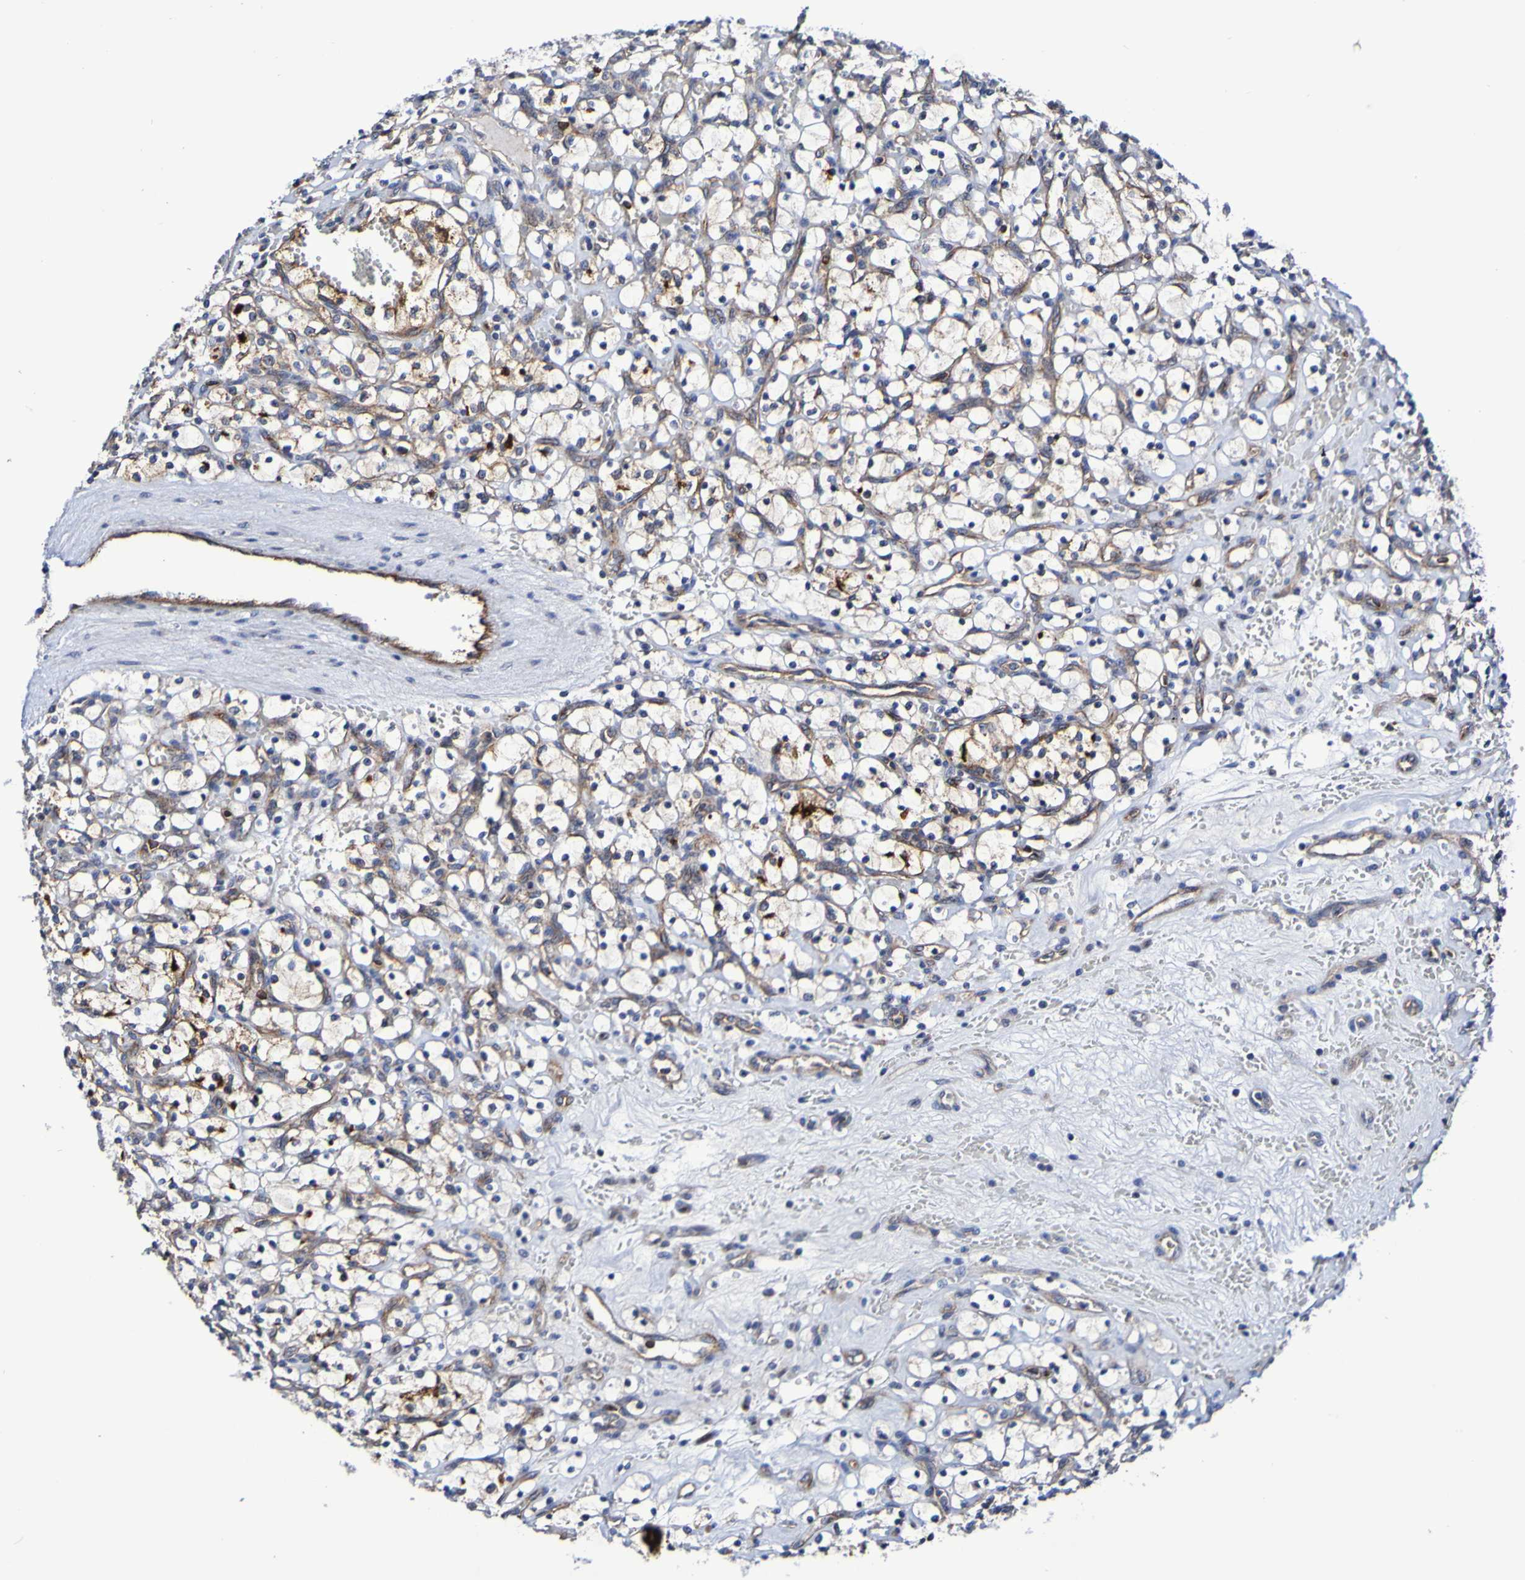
{"staining": {"intensity": "weak", "quantity": ">75%", "location": "cytoplasmic/membranous"}, "tissue": "renal cancer", "cell_type": "Tumor cells", "image_type": "cancer", "snomed": [{"axis": "morphology", "description": "Adenocarcinoma, NOS"}, {"axis": "topography", "description": "Kidney"}], "caption": "There is low levels of weak cytoplasmic/membranous expression in tumor cells of renal cancer (adenocarcinoma), as demonstrated by immunohistochemical staining (brown color).", "gene": "GJB1", "patient": {"sex": "female", "age": 69}}